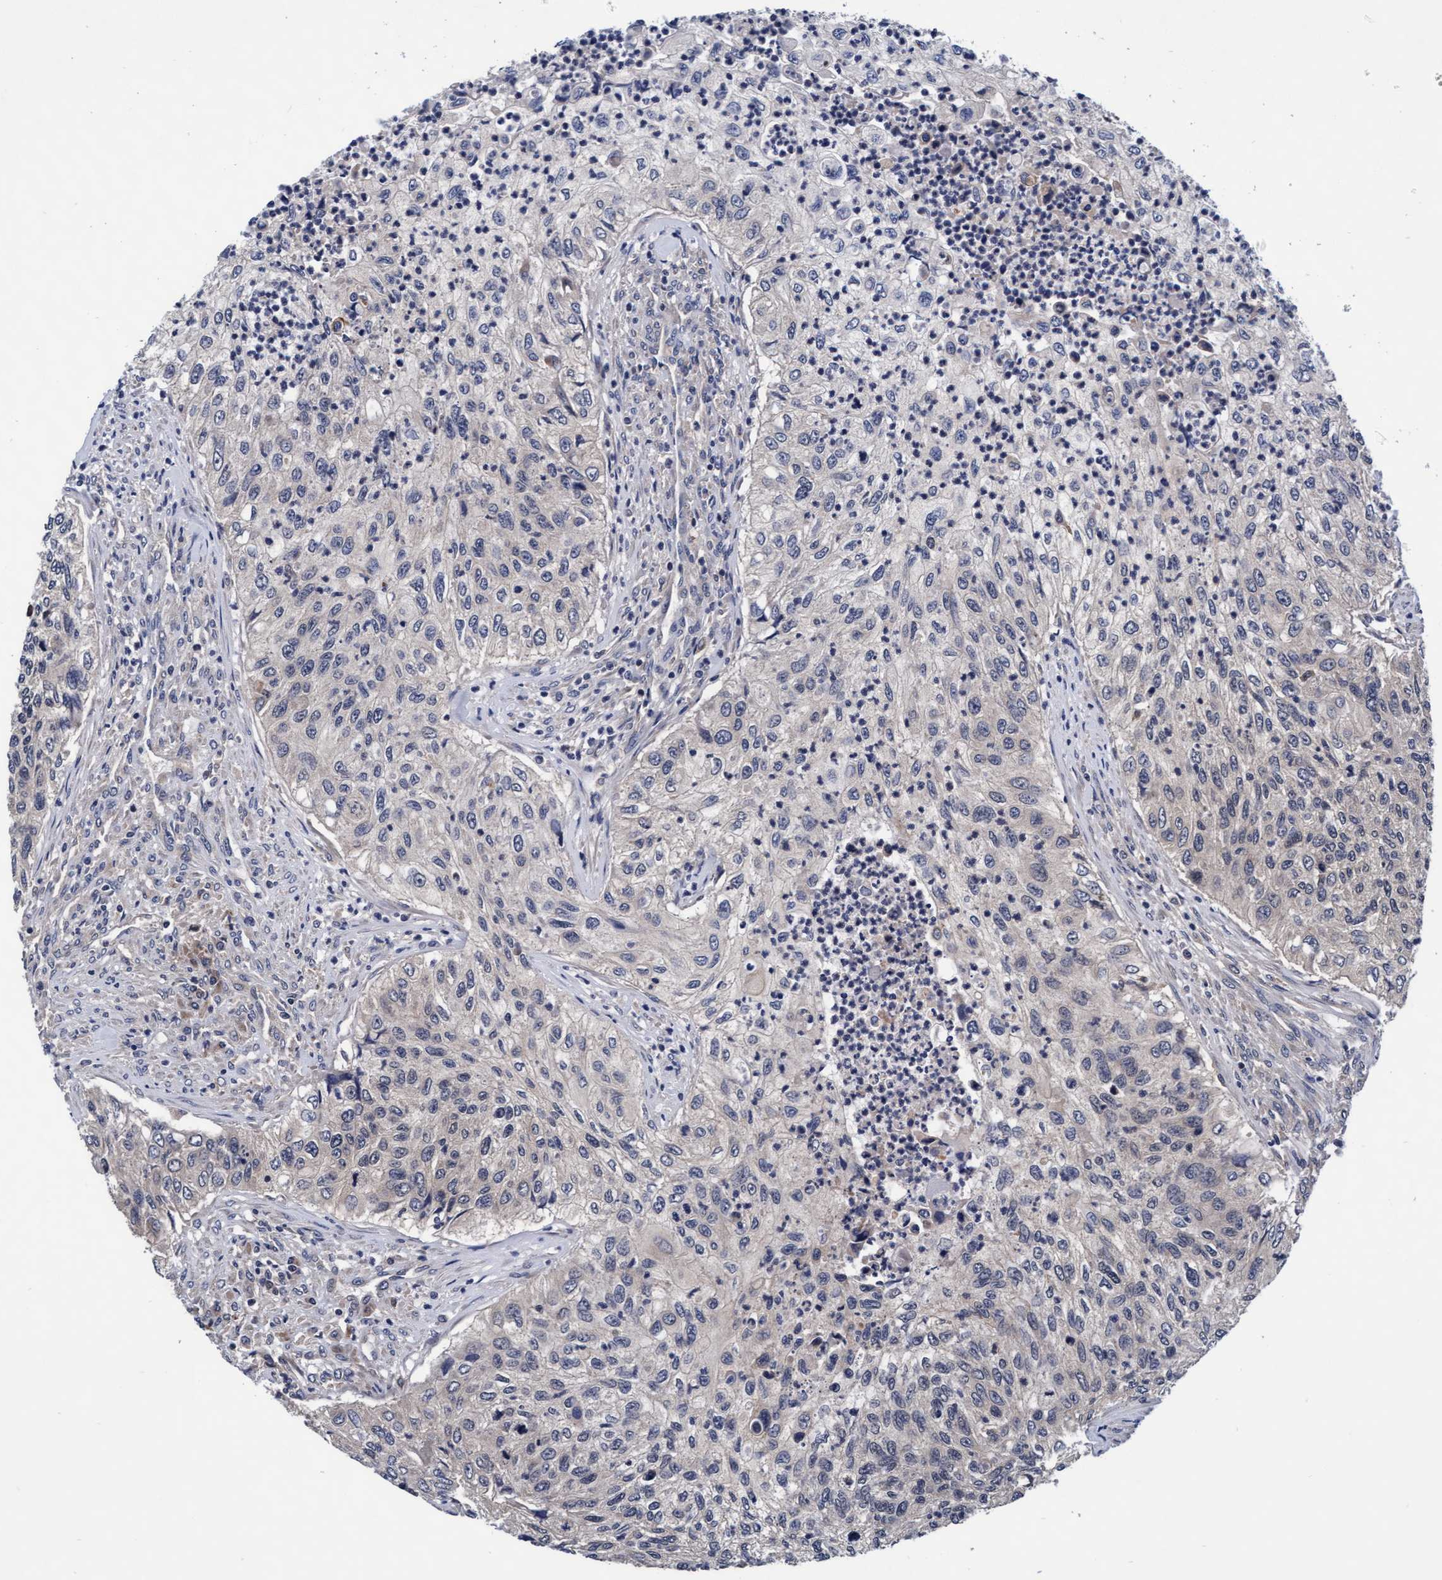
{"staining": {"intensity": "negative", "quantity": "none", "location": "none"}, "tissue": "urothelial cancer", "cell_type": "Tumor cells", "image_type": "cancer", "snomed": [{"axis": "morphology", "description": "Urothelial carcinoma, High grade"}, {"axis": "topography", "description": "Urinary bladder"}], "caption": "A photomicrograph of human high-grade urothelial carcinoma is negative for staining in tumor cells.", "gene": "EFCAB13", "patient": {"sex": "female", "age": 60}}